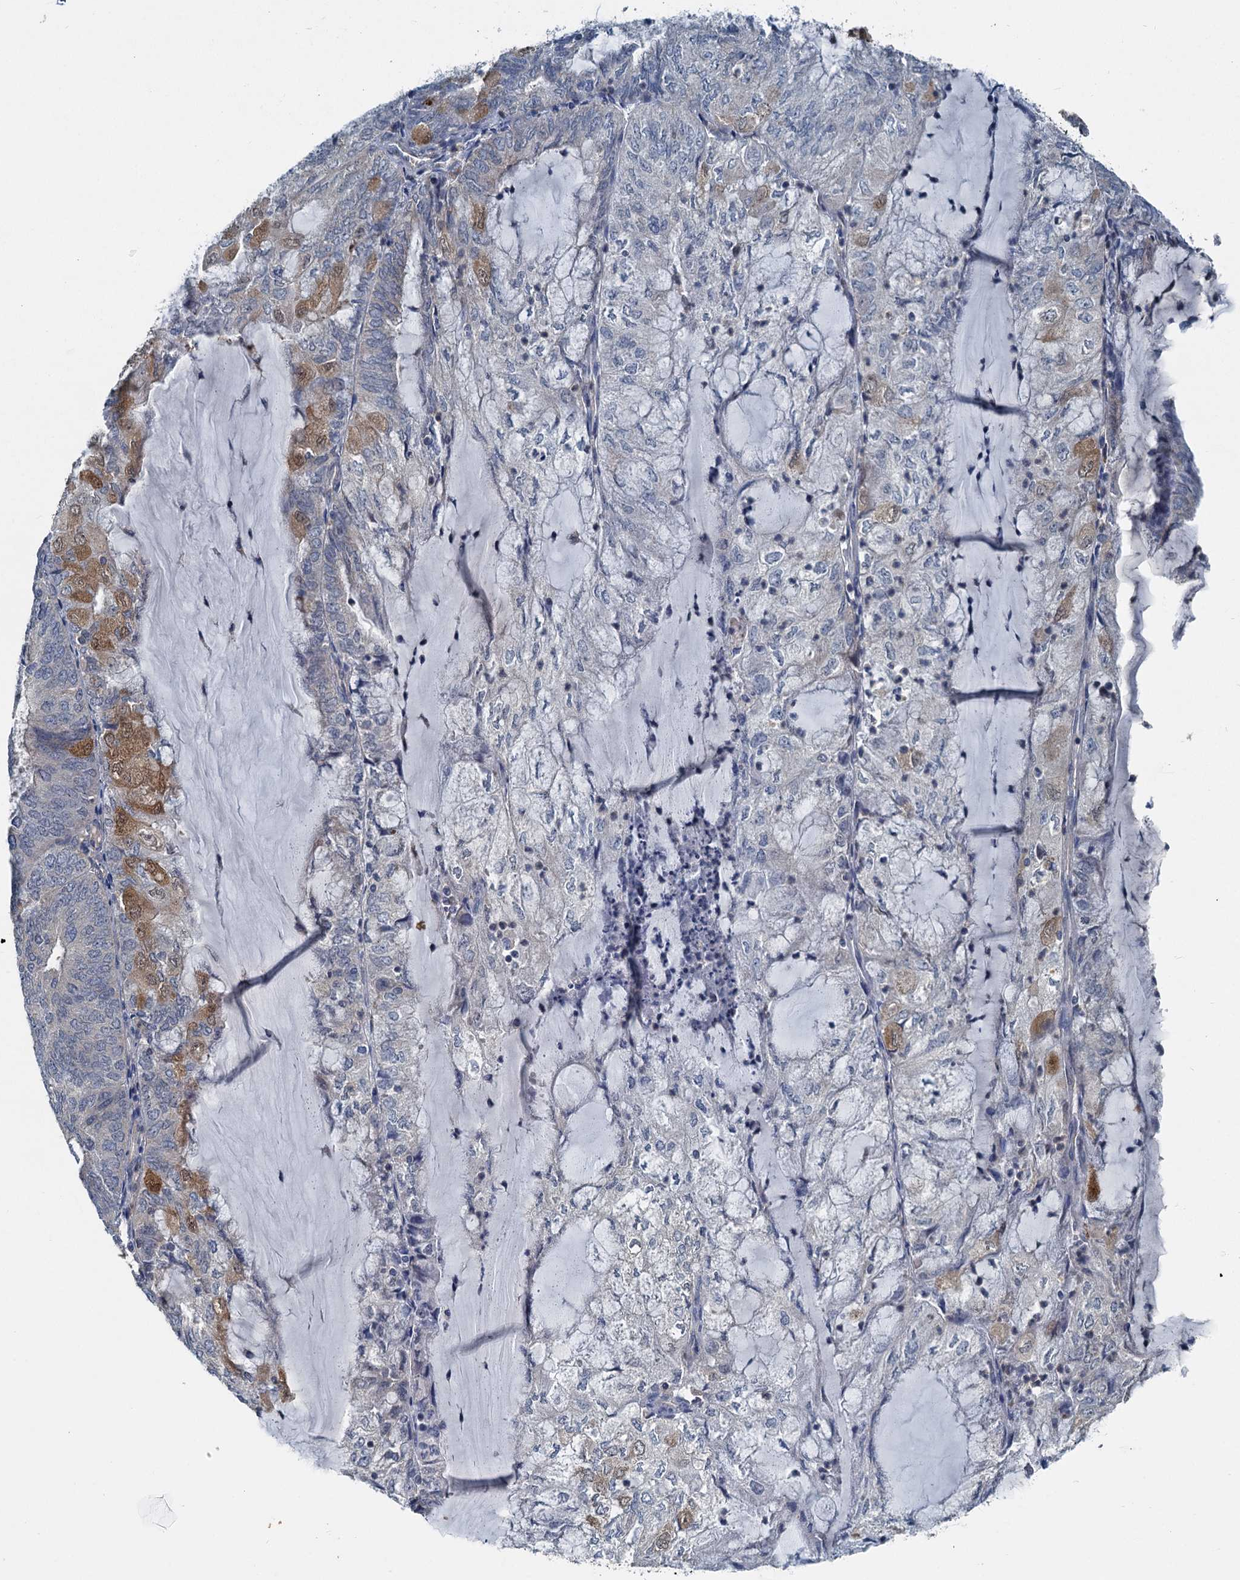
{"staining": {"intensity": "strong", "quantity": "<25%", "location": "cytoplasmic/membranous"}, "tissue": "endometrial cancer", "cell_type": "Tumor cells", "image_type": "cancer", "snomed": [{"axis": "morphology", "description": "Adenocarcinoma, NOS"}, {"axis": "topography", "description": "Endometrium"}], "caption": "Immunohistochemical staining of human endometrial adenocarcinoma exhibits medium levels of strong cytoplasmic/membranous positivity in approximately <25% of tumor cells. The staining was performed using DAB (3,3'-diaminobenzidine), with brown indicating positive protein expression. Nuclei are stained blue with hematoxylin.", "gene": "GCLM", "patient": {"sex": "female", "age": 81}}